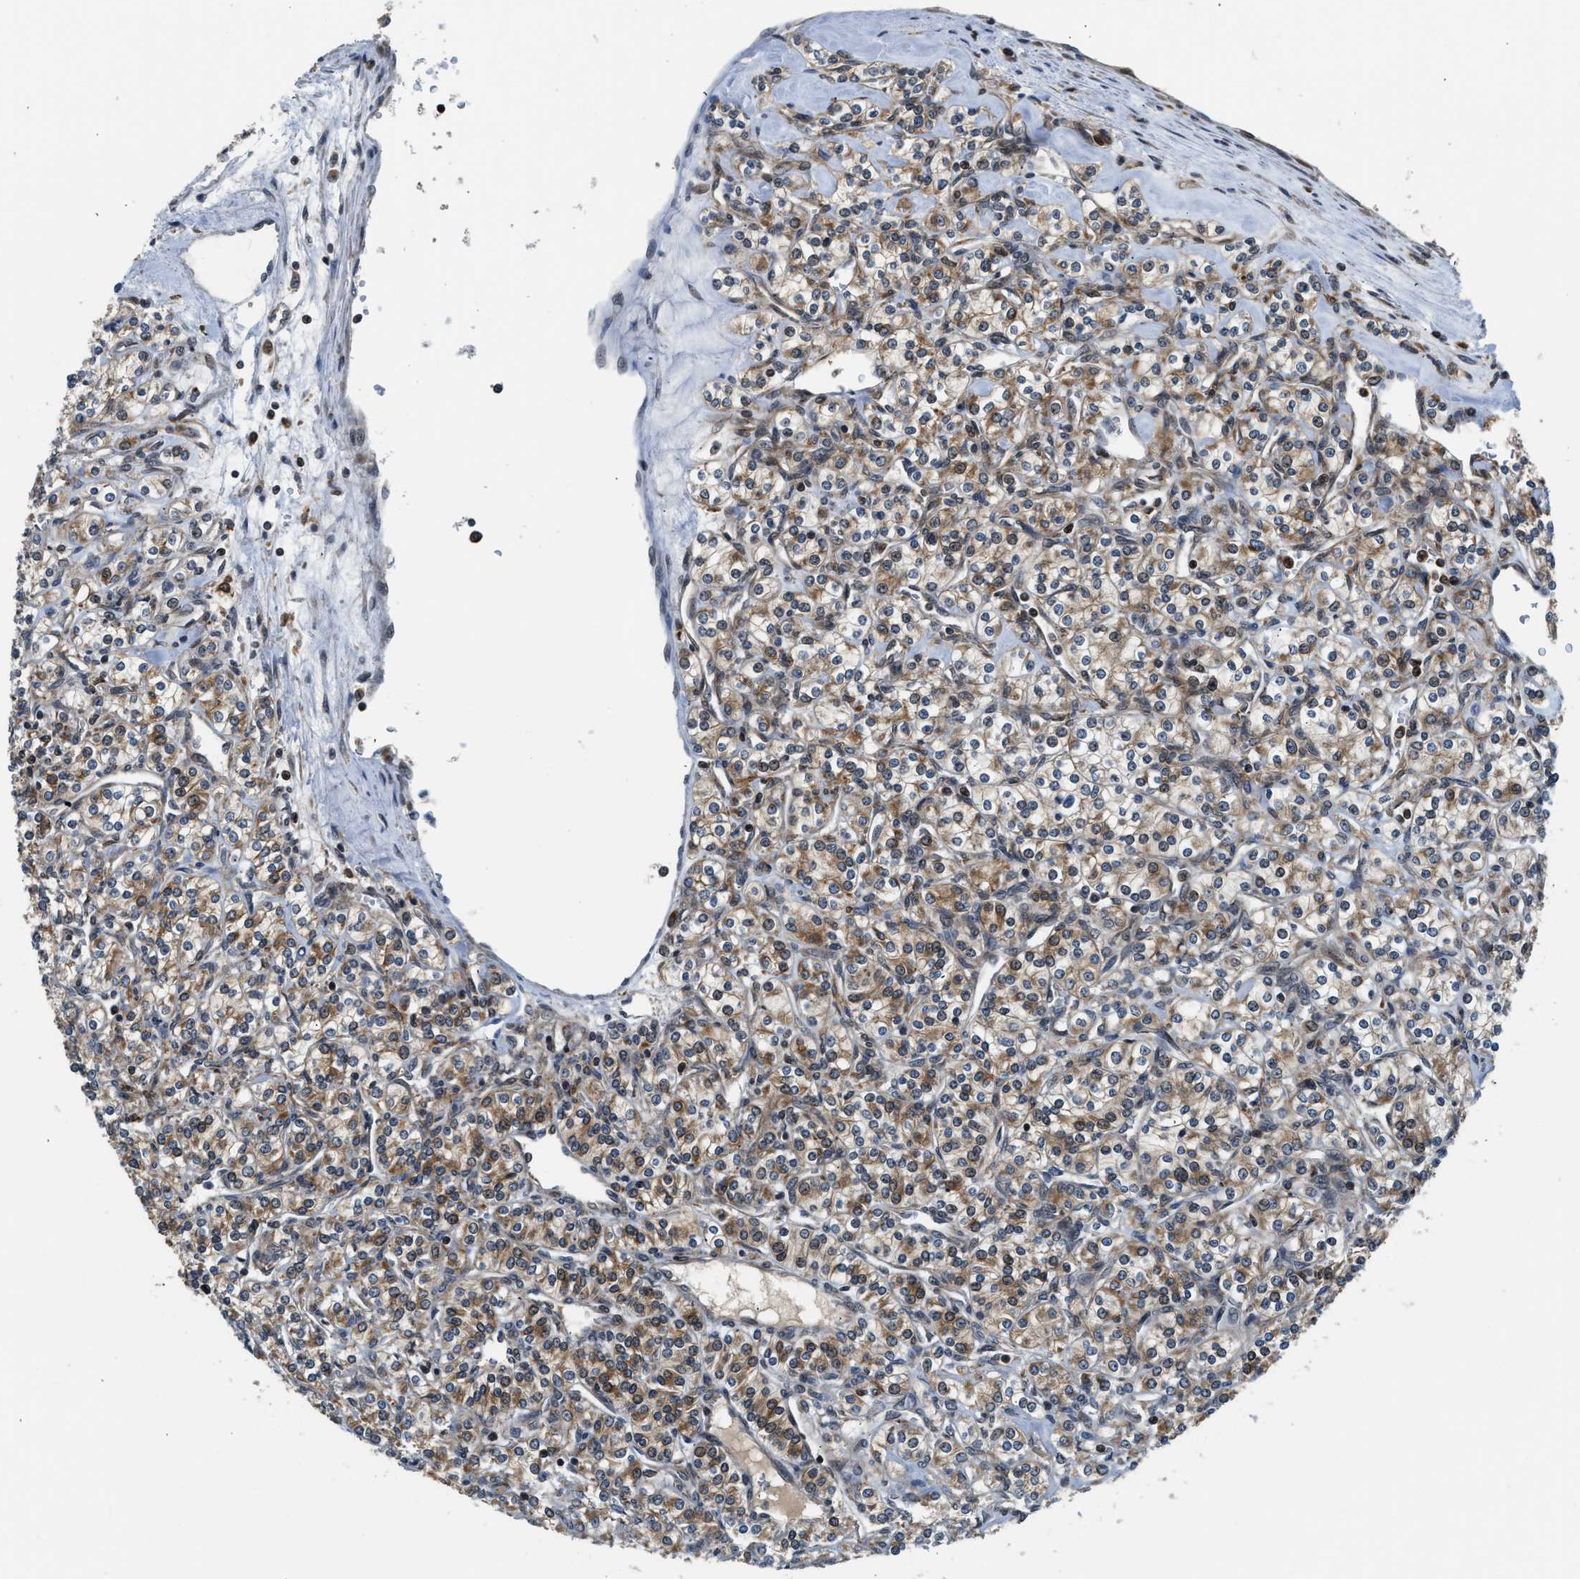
{"staining": {"intensity": "moderate", "quantity": "25%-75%", "location": "cytoplasmic/membranous"}, "tissue": "renal cancer", "cell_type": "Tumor cells", "image_type": "cancer", "snomed": [{"axis": "morphology", "description": "Adenocarcinoma, NOS"}, {"axis": "topography", "description": "Kidney"}], "caption": "Protein expression analysis of adenocarcinoma (renal) displays moderate cytoplasmic/membranous positivity in approximately 25%-75% of tumor cells. The protein of interest is shown in brown color, while the nuclei are stained blue.", "gene": "RETREG3", "patient": {"sex": "male", "age": 77}}